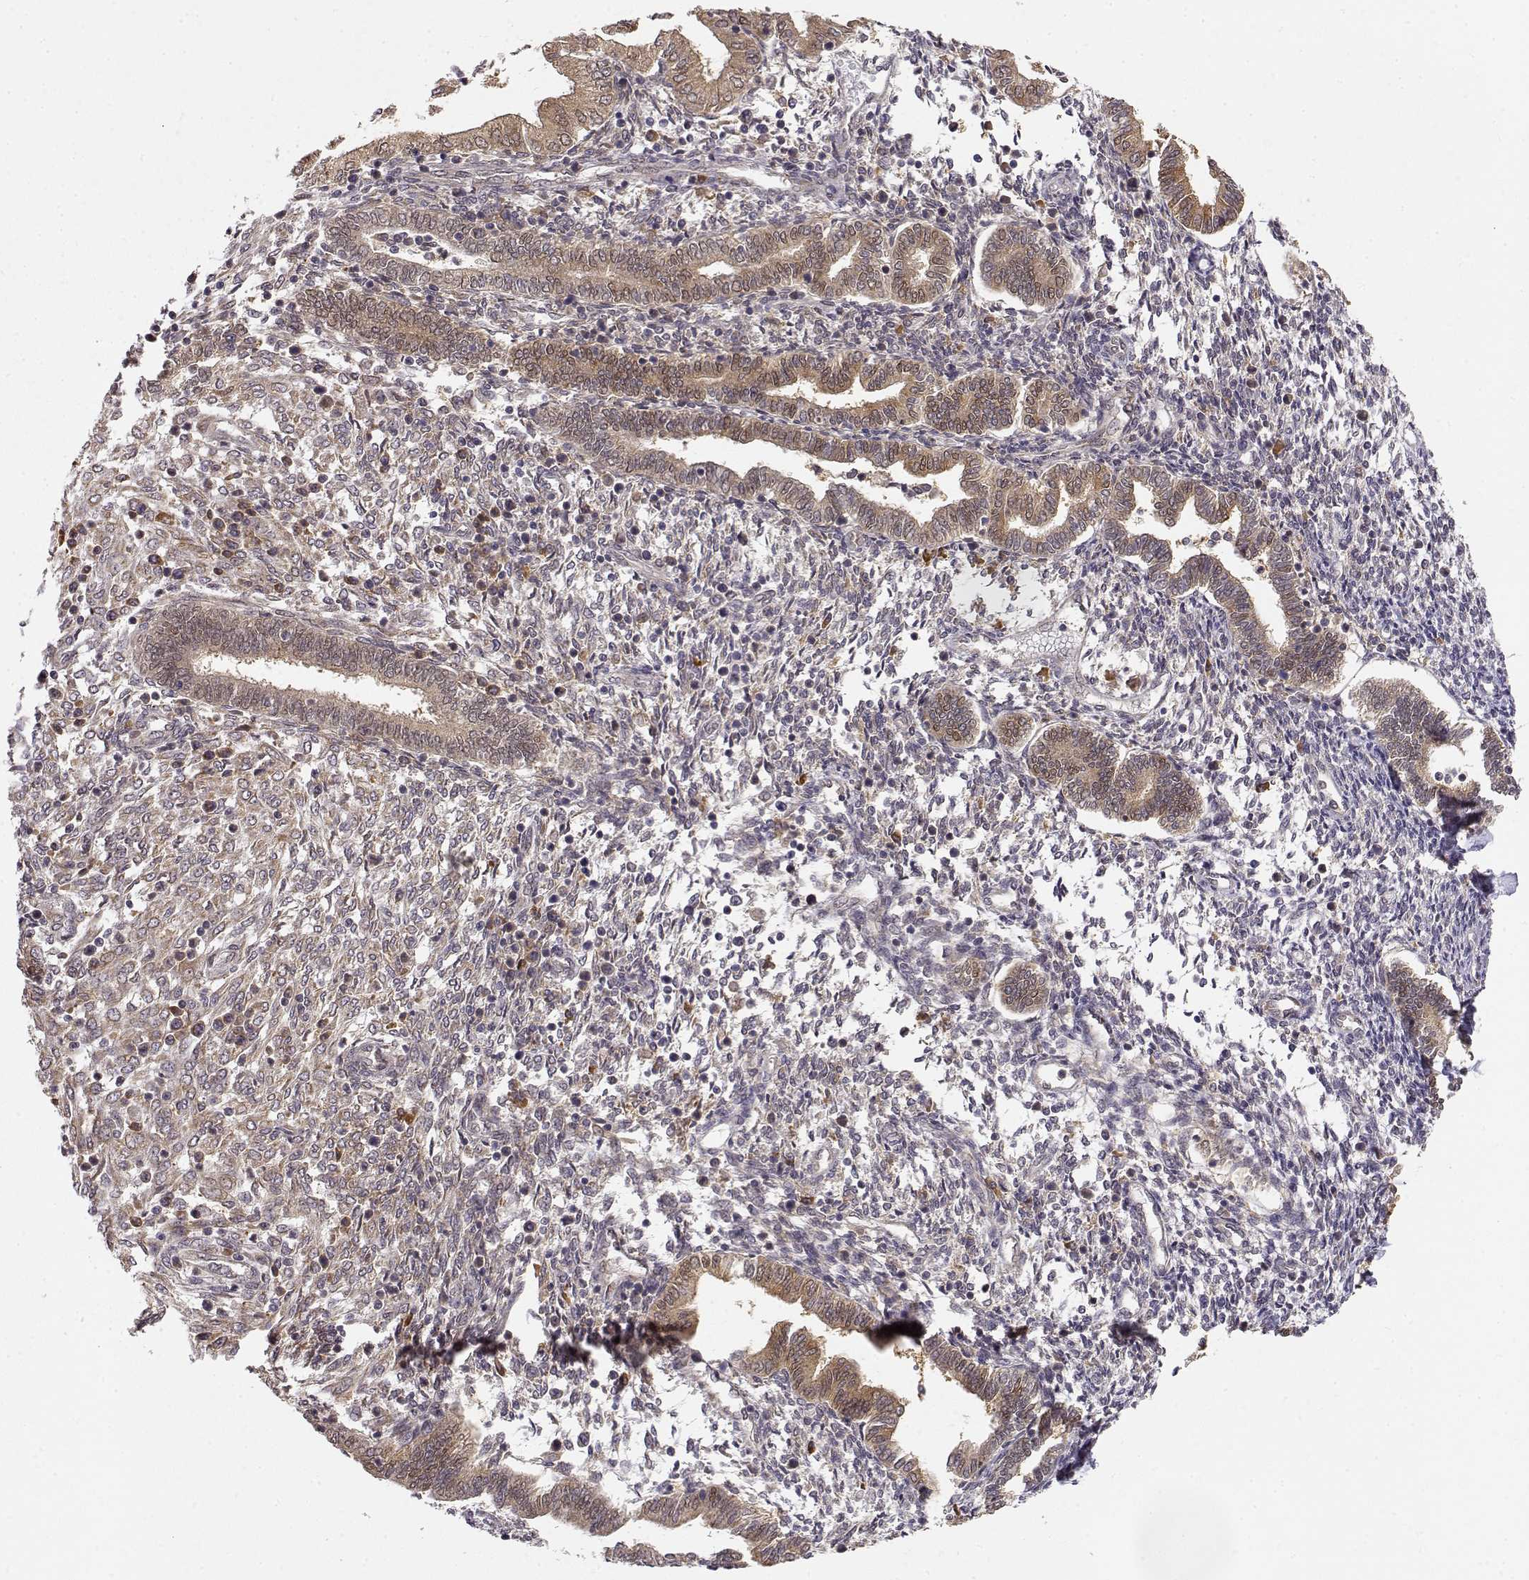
{"staining": {"intensity": "negative", "quantity": "none", "location": "none"}, "tissue": "endometrium", "cell_type": "Cells in endometrial stroma", "image_type": "normal", "snomed": [{"axis": "morphology", "description": "Normal tissue, NOS"}, {"axis": "topography", "description": "Endometrium"}], "caption": "Cells in endometrial stroma are negative for protein expression in unremarkable human endometrium. (Immunohistochemistry (ihc), brightfield microscopy, high magnification).", "gene": "ERGIC2", "patient": {"sex": "female", "age": 42}}